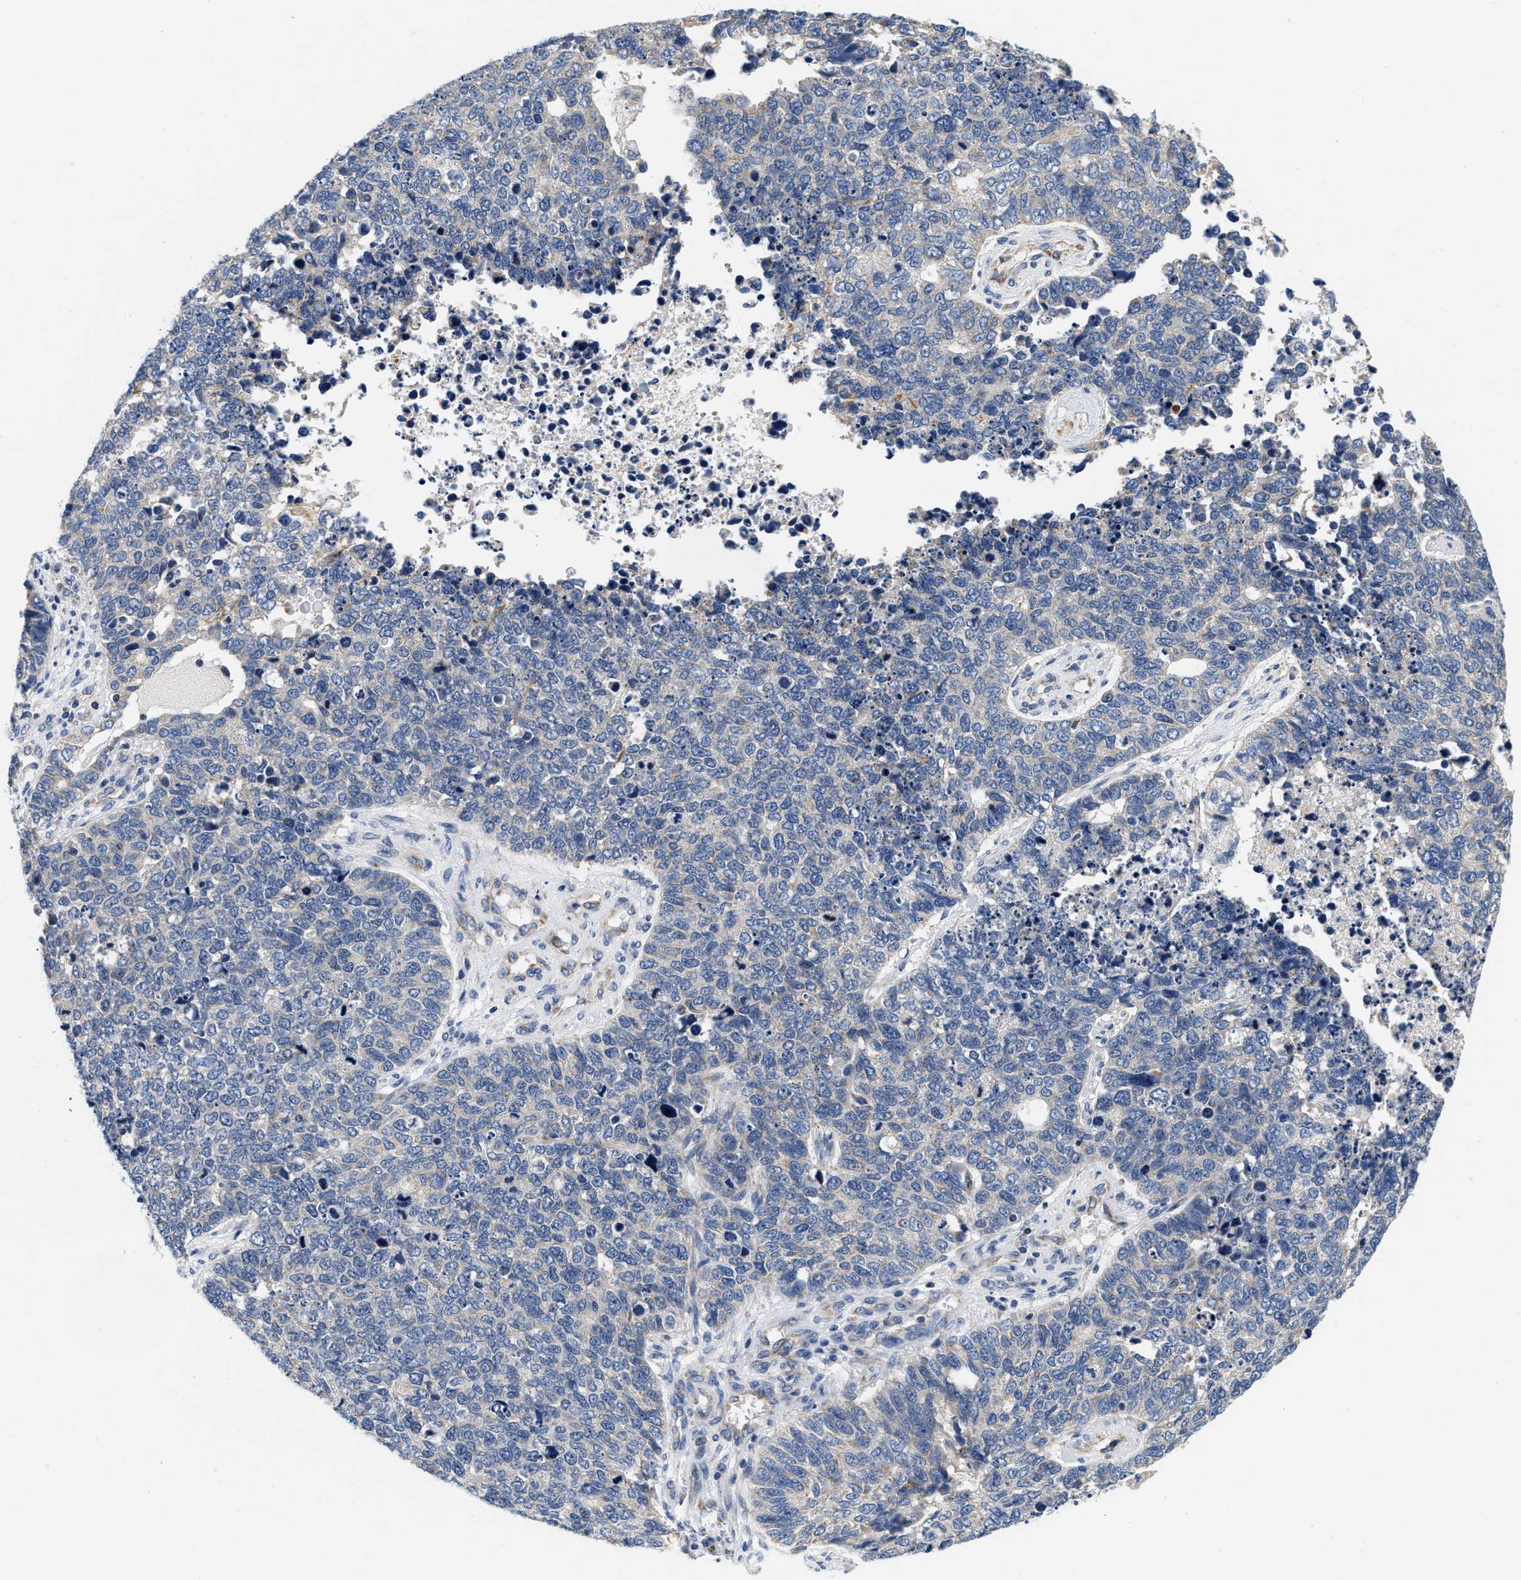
{"staining": {"intensity": "negative", "quantity": "none", "location": "none"}, "tissue": "cervical cancer", "cell_type": "Tumor cells", "image_type": "cancer", "snomed": [{"axis": "morphology", "description": "Squamous cell carcinoma, NOS"}, {"axis": "topography", "description": "Cervix"}], "caption": "Tumor cells show no significant protein staining in cervical cancer. (IHC, brightfield microscopy, high magnification).", "gene": "PDP1", "patient": {"sex": "female", "age": 63}}